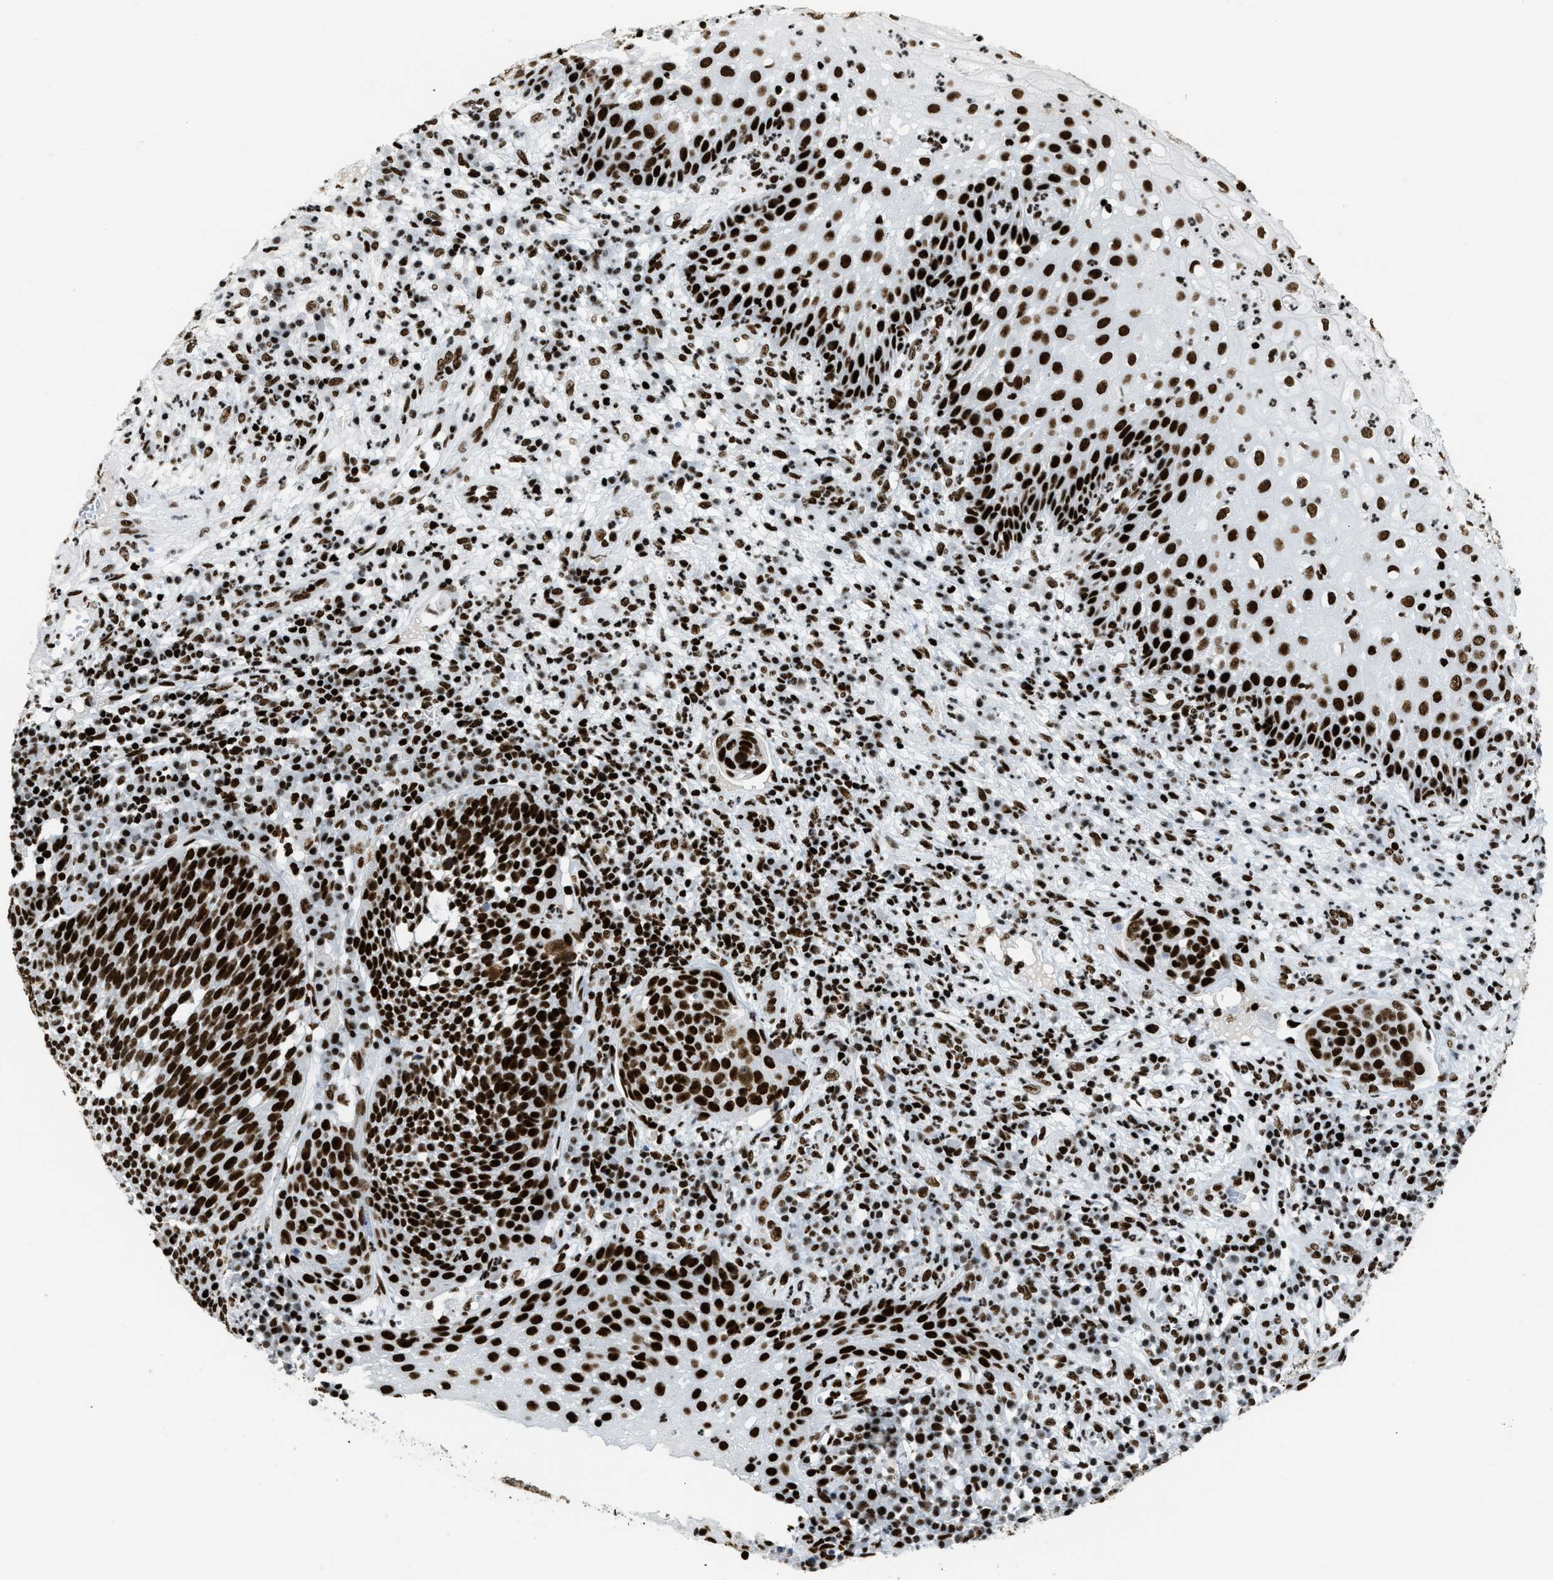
{"staining": {"intensity": "strong", "quantity": ">75%", "location": "nuclear"}, "tissue": "cervical cancer", "cell_type": "Tumor cells", "image_type": "cancer", "snomed": [{"axis": "morphology", "description": "Squamous cell carcinoma, NOS"}, {"axis": "topography", "description": "Cervix"}], "caption": "IHC of human cervical squamous cell carcinoma shows high levels of strong nuclear staining in approximately >75% of tumor cells.", "gene": "PIF1", "patient": {"sex": "female", "age": 34}}